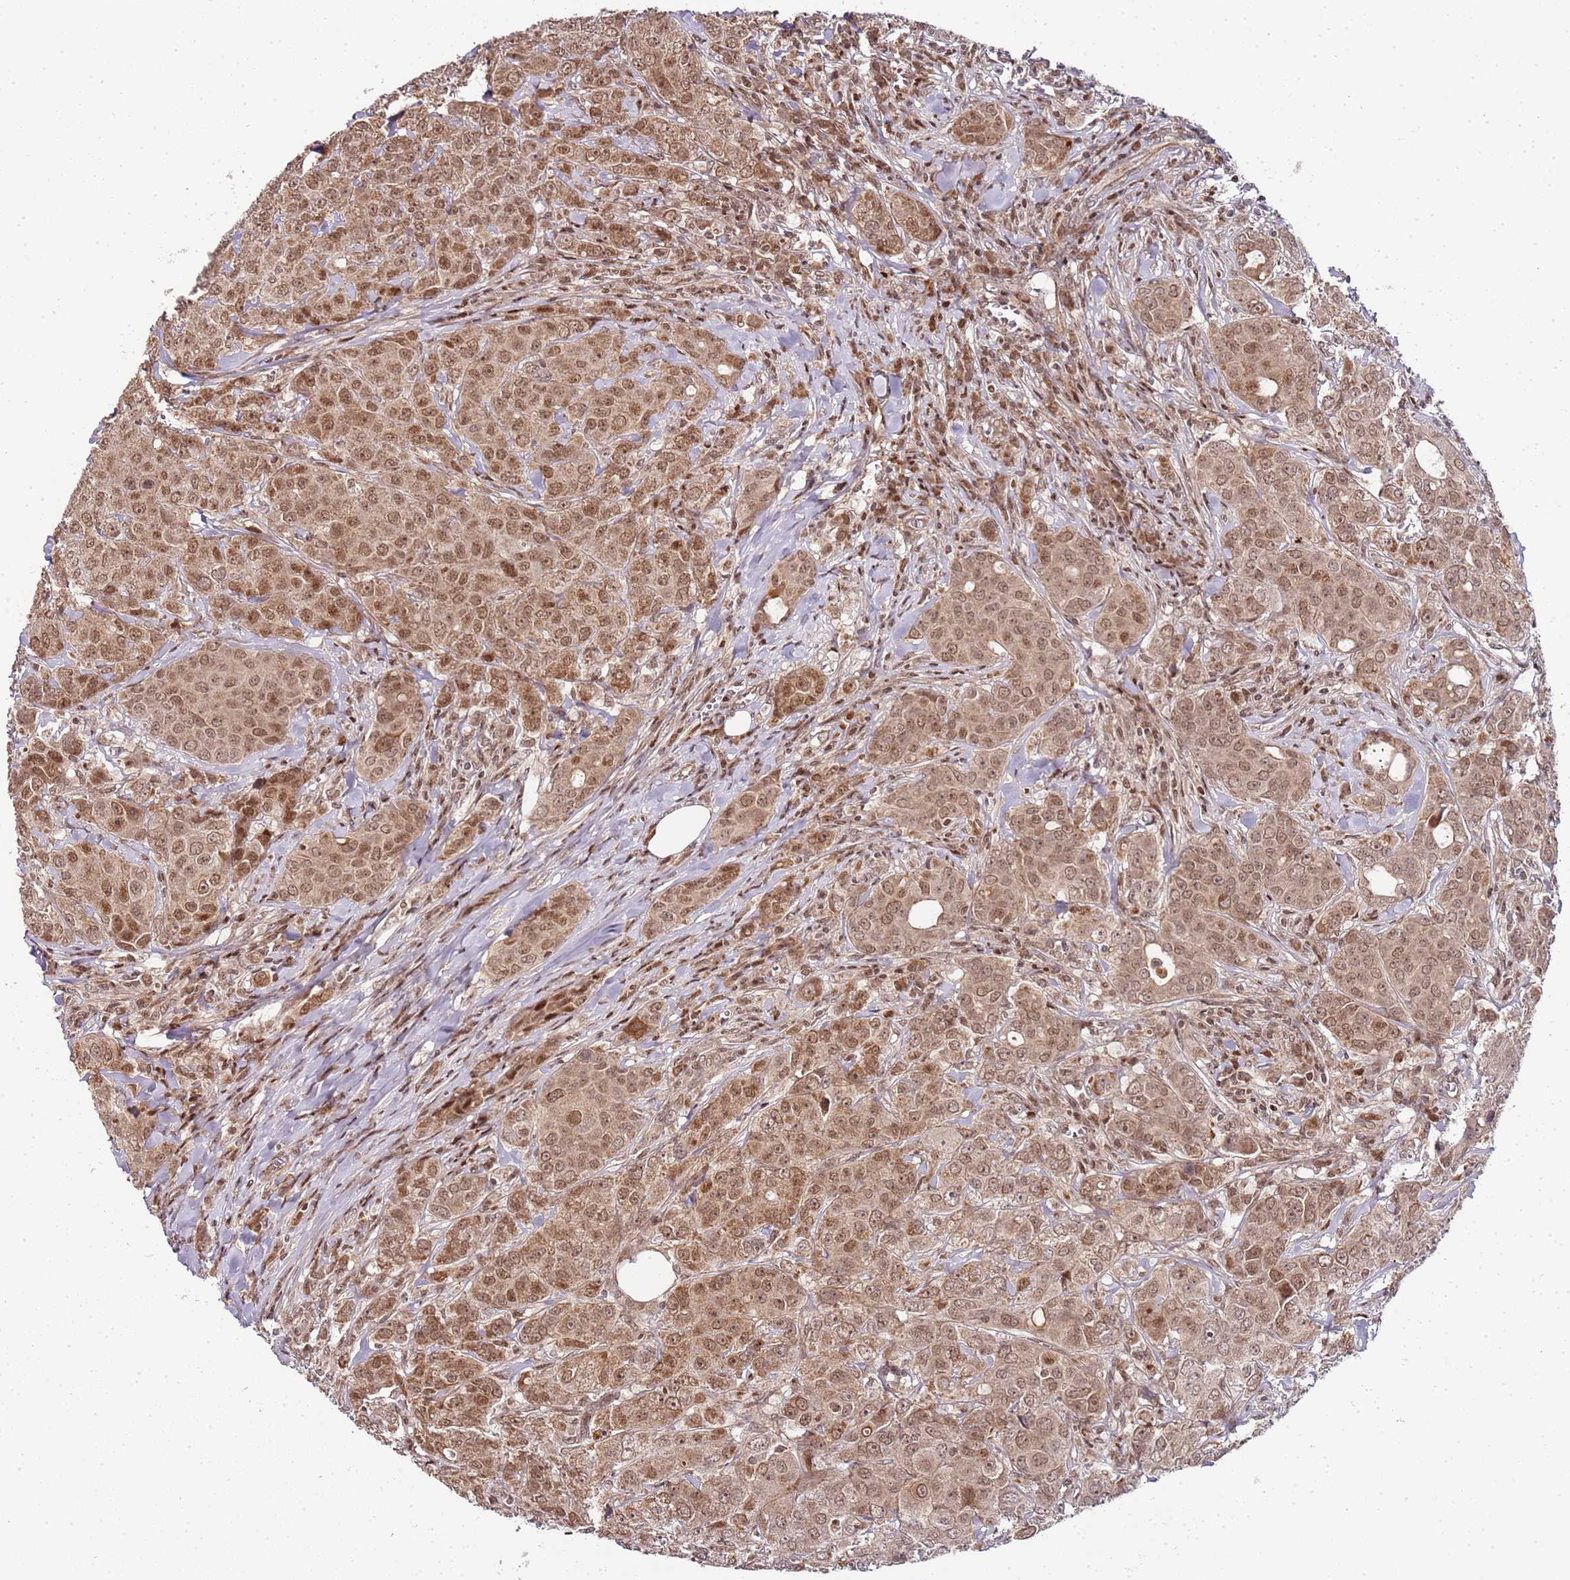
{"staining": {"intensity": "moderate", "quantity": ">75%", "location": "cytoplasmic/membranous,nuclear"}, "tissue": "breast cancer", "cell_type": "Tumor cells", "image_type": "cancer", "snomed": [{"axis": "morphology", "description": "Duct carcinoma"}, {"axis": "topography", "description": "Breast"}], "caption": "About >75% of tumor cells in human breast cancer (infiltrating ductal carcinoma) show moderate cytoplasmic/membranous and nuclear protein staining as visualized by brown immunohistochemical staining.", "gene": "EDC3", "patient": {"sex": "female", "age": 43}}